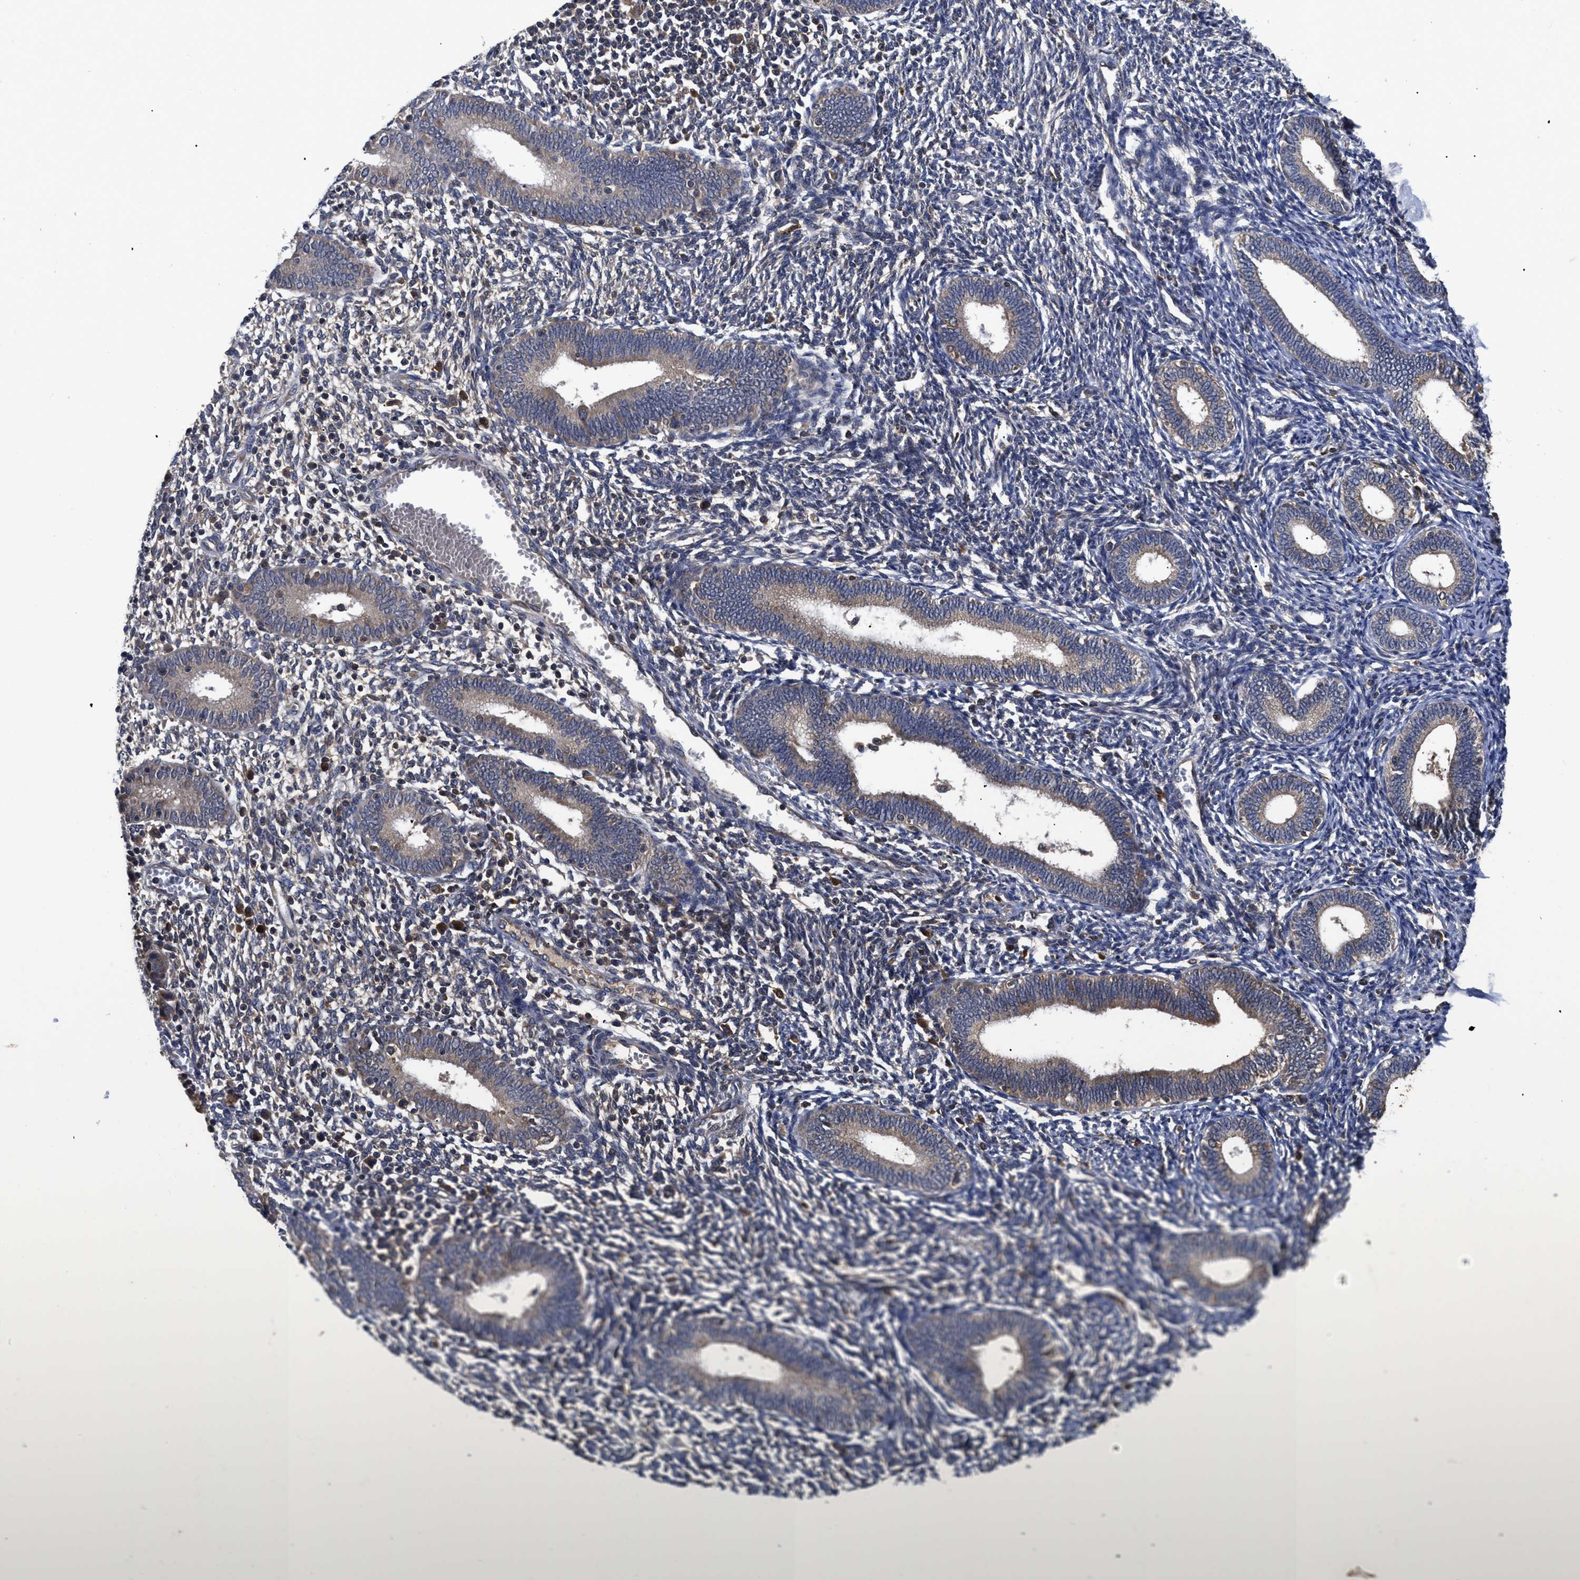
{"staining": {"intensity": "moderate", "quantity": "<25%", "location": "cytoplasmic/membranous"}, "tissue": "endometrium", "cell_type": "Cells in endometrial stroma", "image_type": "normal", "snomed": [{"axis": "morphology", "description": "Normal tissue, NOS"}, {"axis": "topography", "description": "Endometrium"}], "caption": "Endometrium was stained to show a protein in brown. There is low levels of moderate cytoplasmic/membranous expression in approximately <25% of cells in endometrial stroma. (Brightfield microscopy of DAB IHC at high magnification).", "gene": "LRRC3", "patient": {"sex": "female", "age": 41}}